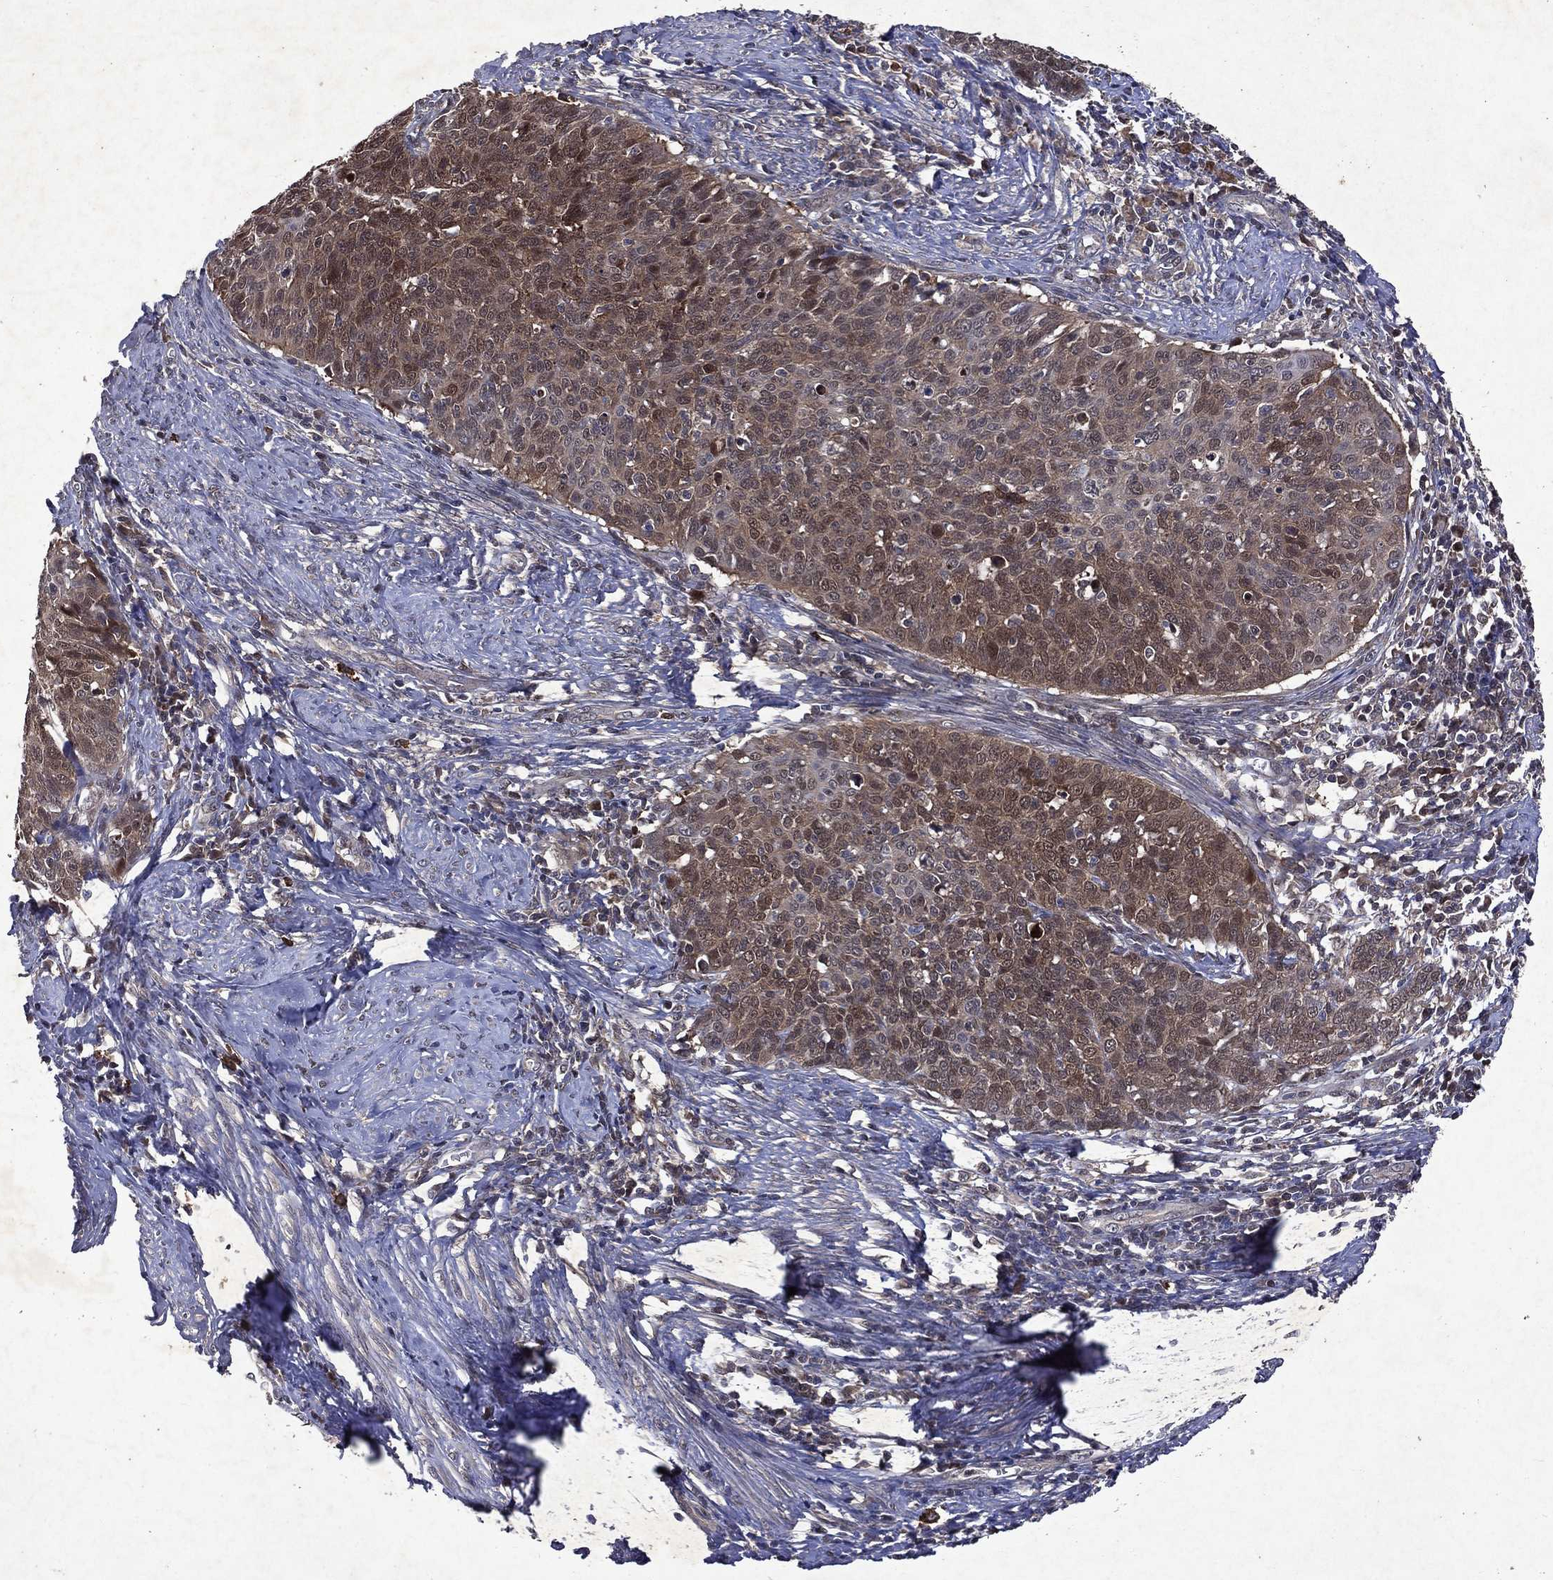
{"staining": {"intensity": "moderate", "quantity": "25%-75%", "location": "cytoplasmic/membranous"}, "tissue": "cervical cancer", "cell_type": "Tumor cells", "image_type": "cancer", "snomed": [{"axis": "morphology", "description": "Normal tissue, NOS"}, {"axis": "morphology", "description": "Squamous cell carcinoma, NOS"}, {"axis": "topography", "description": "Cervix"}], "caption": "Human squamous cell carcinoma (cervical) stained with a brown dye demonstrates moderate cytoplasmic/membranous positive staining in approximately 25%-75% of tumor cells.", "gene": "MTAP", "patient": {"sex": "female", "age": 39}}